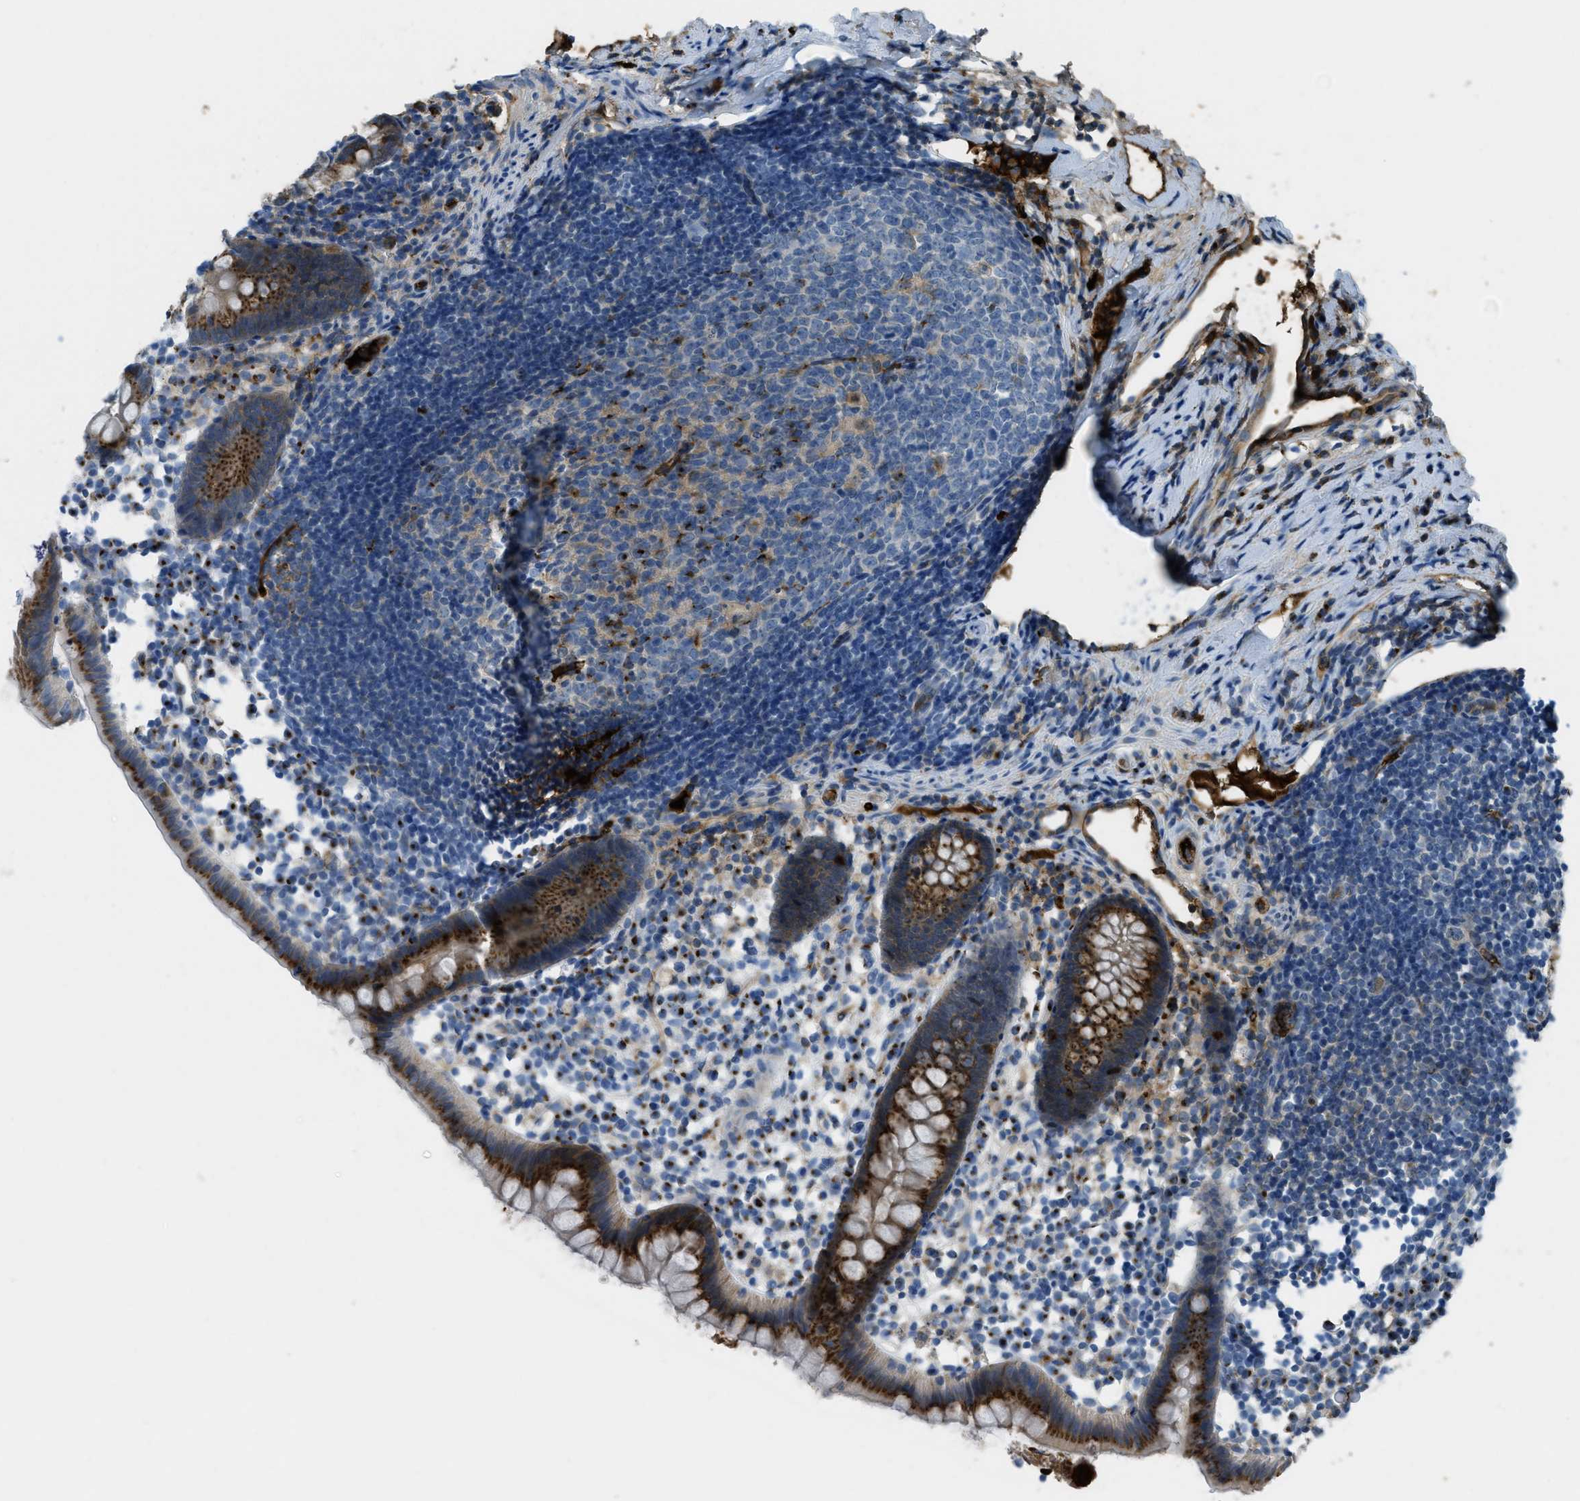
{"staining": {"intensity": "moderate", "quantity": ">75%", "location": "cytoplasmic/membranous"}, "tissue": "appendix", "cell_type": "Glandular cells", "image_type": "normal", "snomed": [{"axis": "morphology", "description": "Normal tissue, NOS"}, {"axis": "topography", "description": "Appendix"}], "caption": "Protein staining displays moderate cytoplasmic/membranous staining in about >75% of glandular cells in benign appendix. (DAB IHC, brown staining for protein, blue staining for nuclei).", "gene": "TRIM59", "patient": {"sex": "female", "age": 20}}